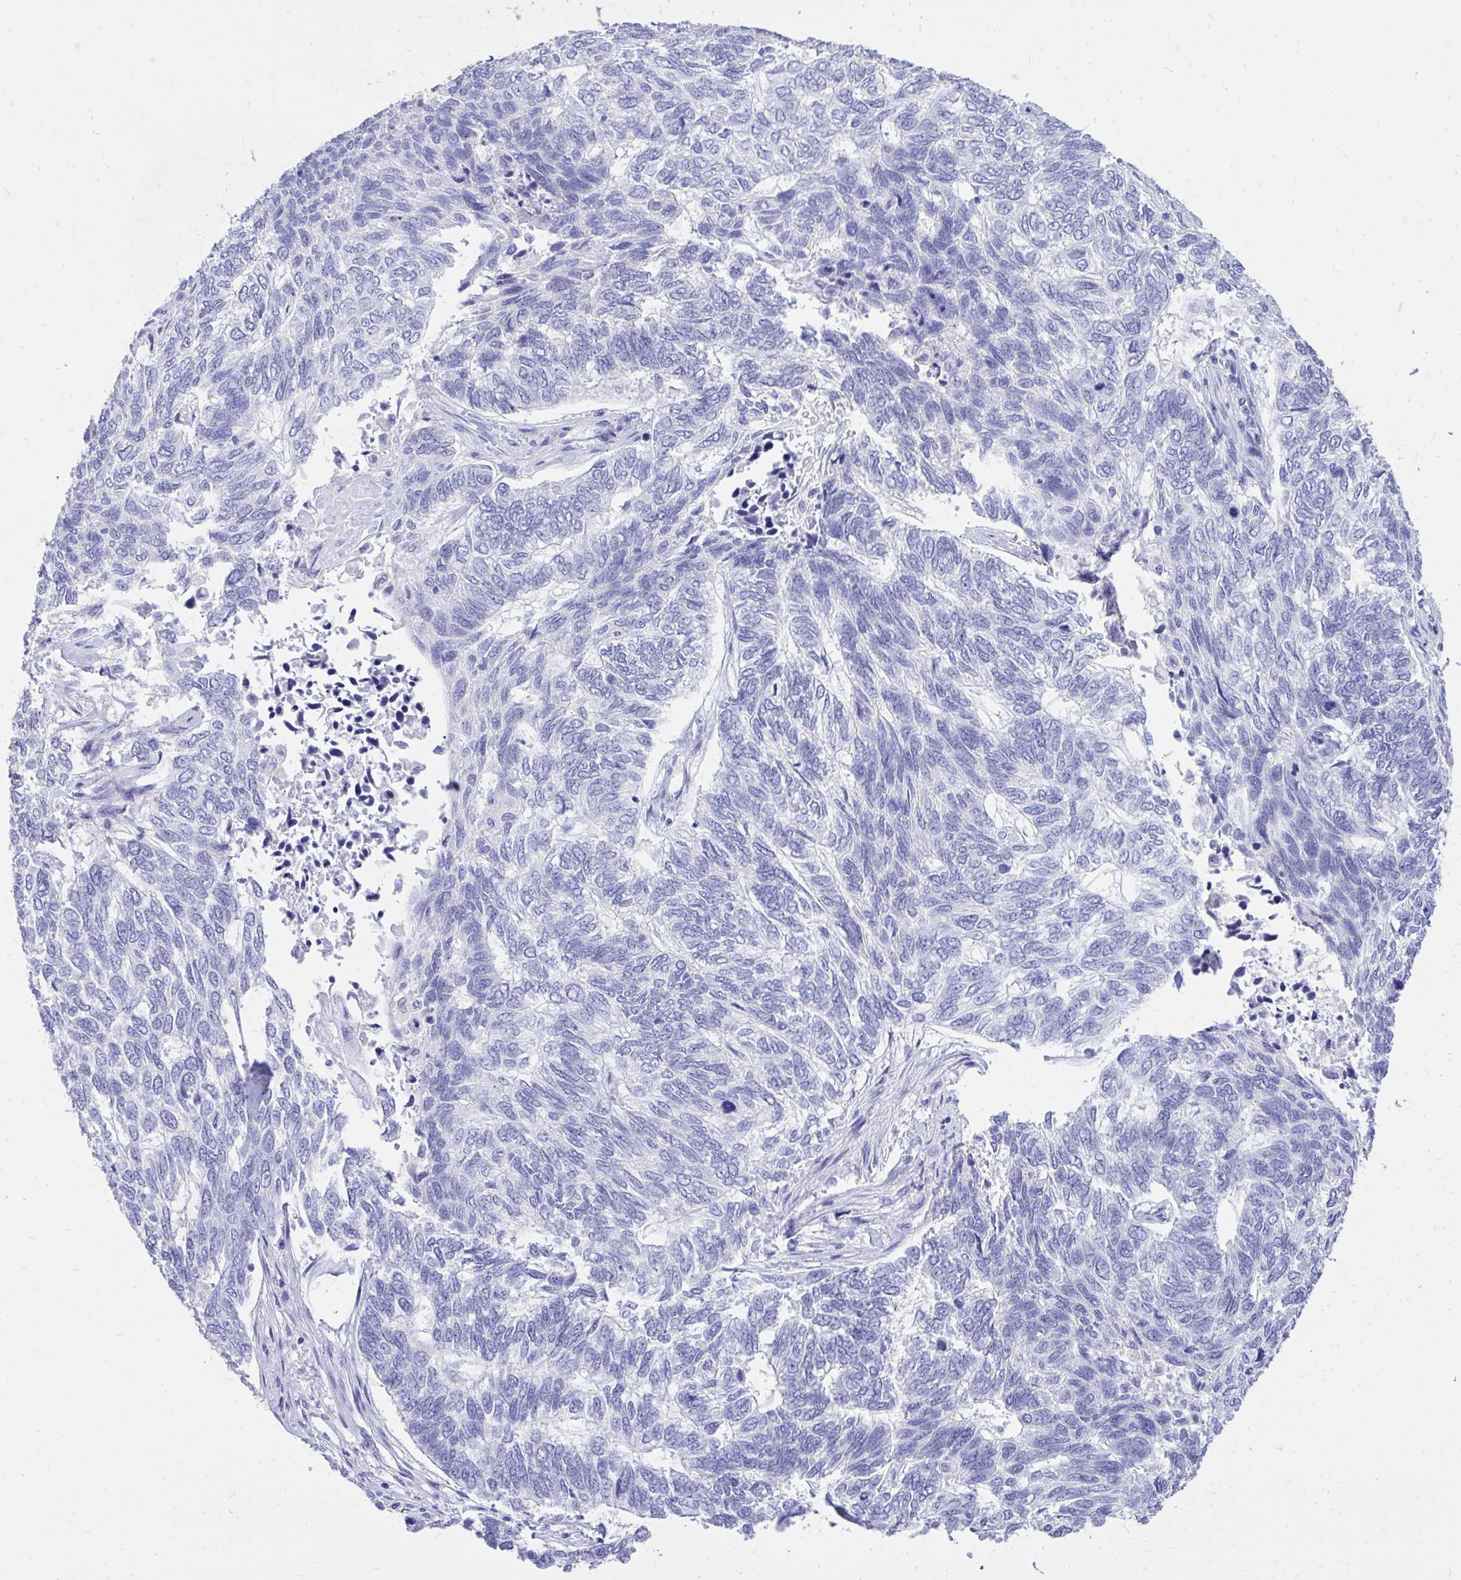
{"staining": {"intensity": "negative", "quantity": "none", "location": "none"}, "tissue": "skin cancer", "cell_type": "Tumor cells", "image_type": "cancer", "snomed": [{"axis": "morphology", "description": "Basal cell carcinoma"}, {"axis": "topography", "description": "Skin"}], "caption": "Immunohistochemistry of basal cell carcinoma (skin) displays no positivity in tumor cells.", "gene": "MON1A", "patient": {"sex": "female", "age": 65}}